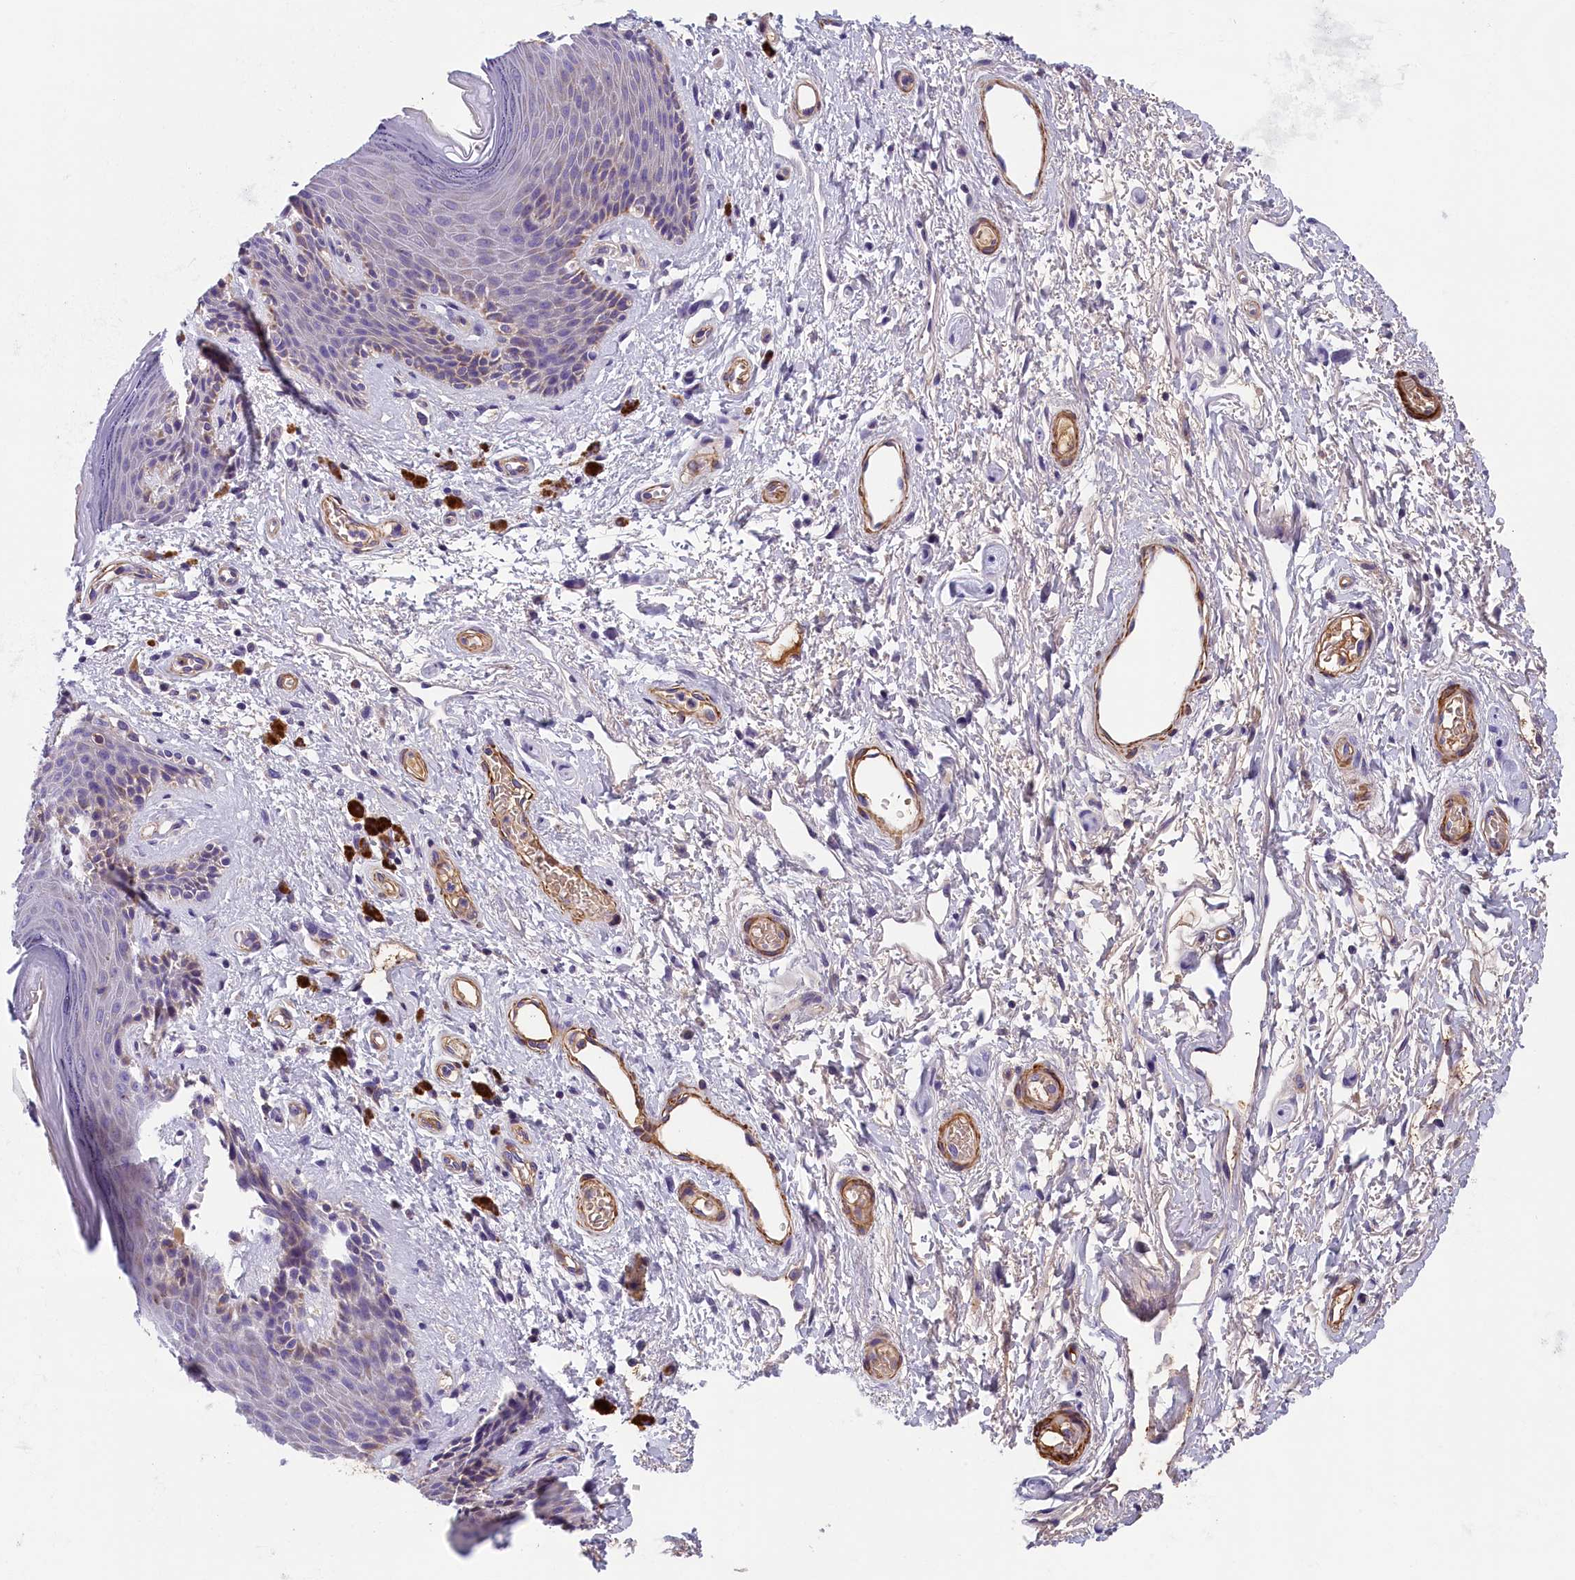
{"staining": {"intensity": "weak", "quantity": "<25%", "location": "cytoplasmic/membranous"}, "tissue": "skin", "cell_type": "Epidermal cells", "image_type": "normal", "snomed": [{"axis": "morphology", "description": "Normal tissue, NOS"}, {"axis": "topography", "description": "Anal"}], "caption": "Micrograph shows no significant protein positivity in epidermal cells of unremarkable skin.", "gene": "BCL2L13", "patient": {"sex": "female", "age": 46}}